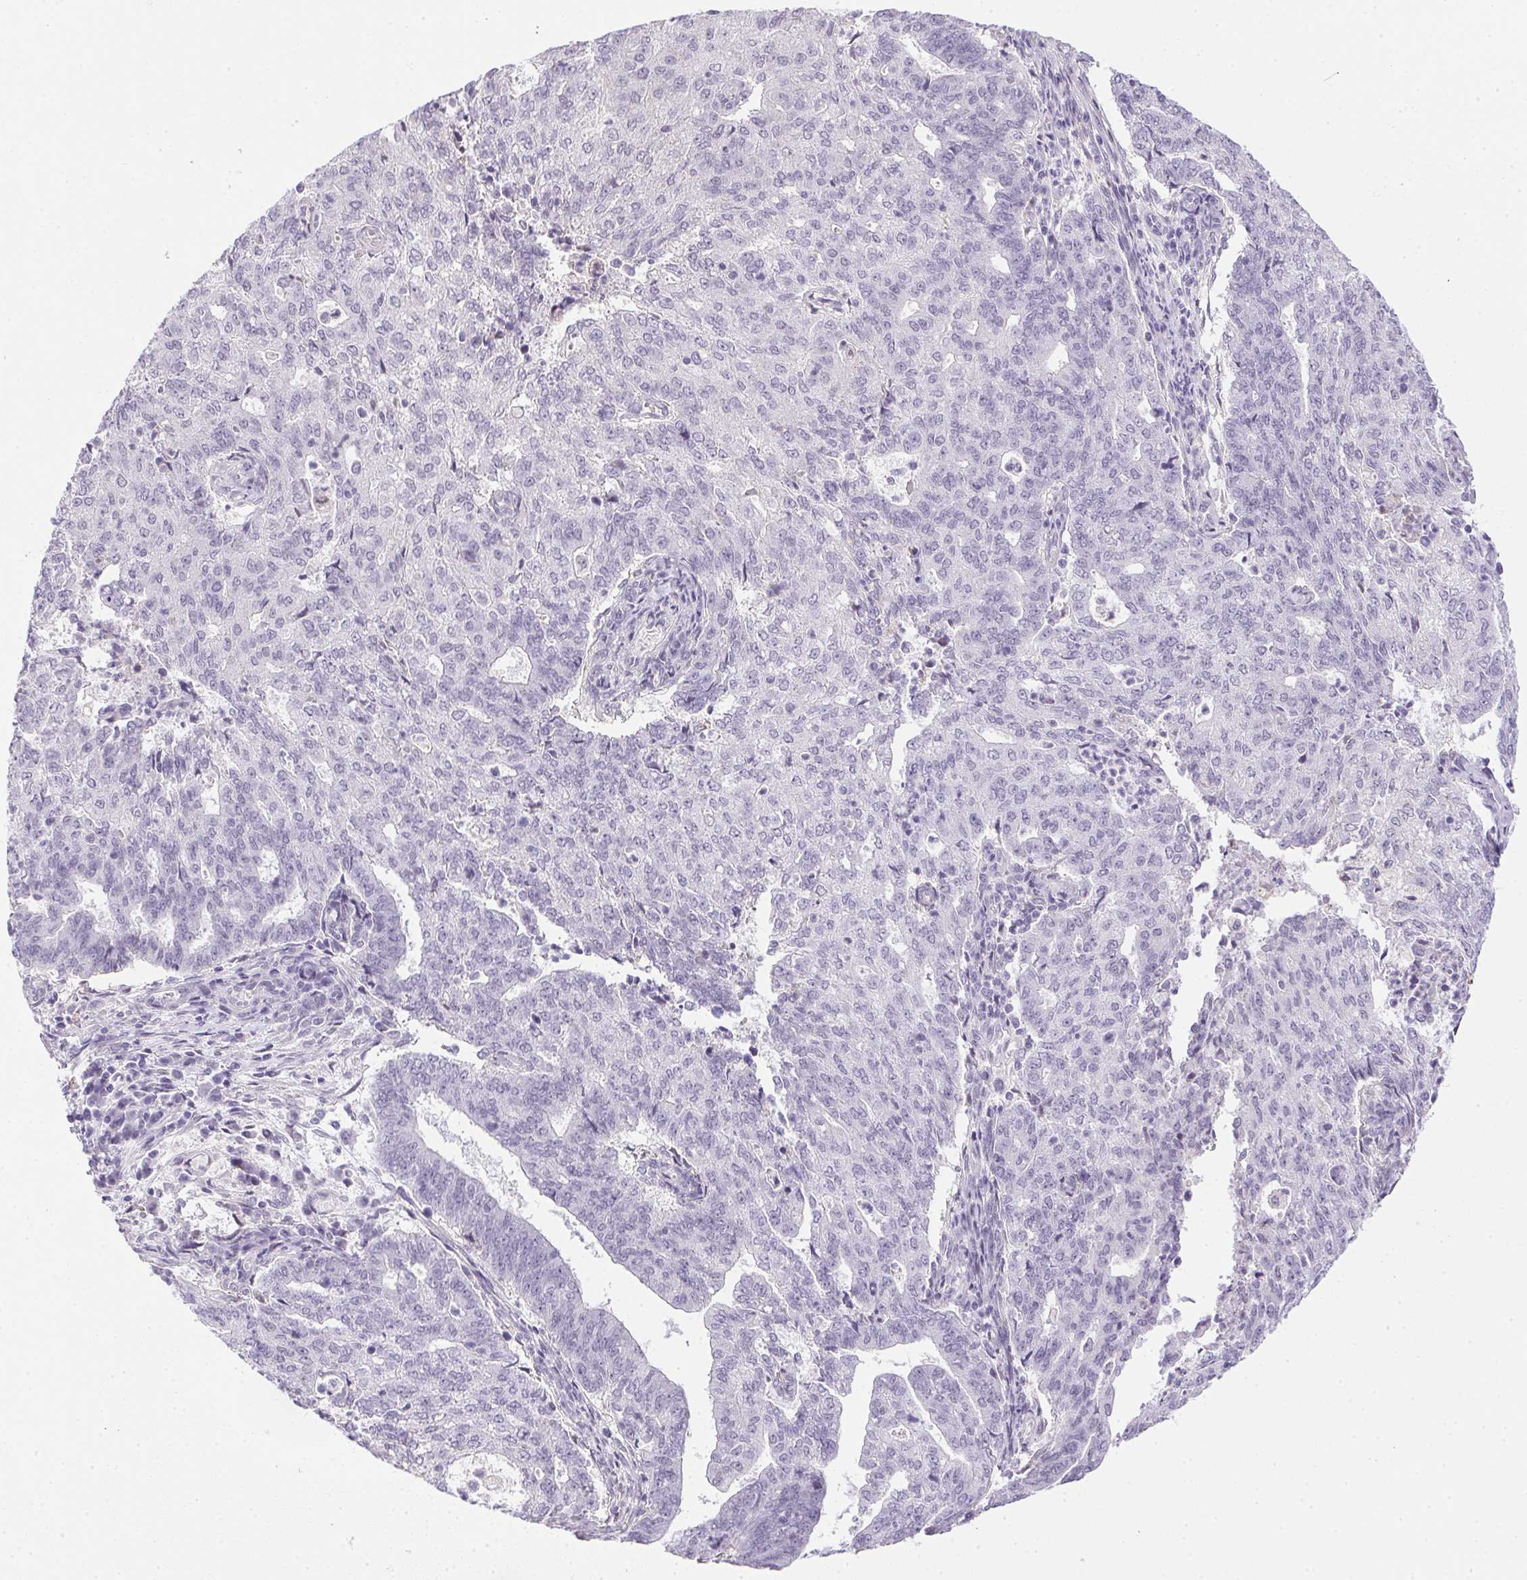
{"staining": {"intensity": "negative", "quantity": "none", "location": "none"}, "tissue": "endometrial cancer", "cell_type": "Tumor cells", "image_type": "cancer", "snomed": [{"axis": "morphology", "description": "Adenocarcinoma, NOS"}, {"axis": "topography", "description": "Endometrium"}], "caption": "Immunohistochemistry (IHC) histopathology image of human endometrial adenocarcinoma stained for a protein (brown), which reveals no expression in tumor cells.", "gene": "PRL", "patient": {"sex": "female", "age": 82}}